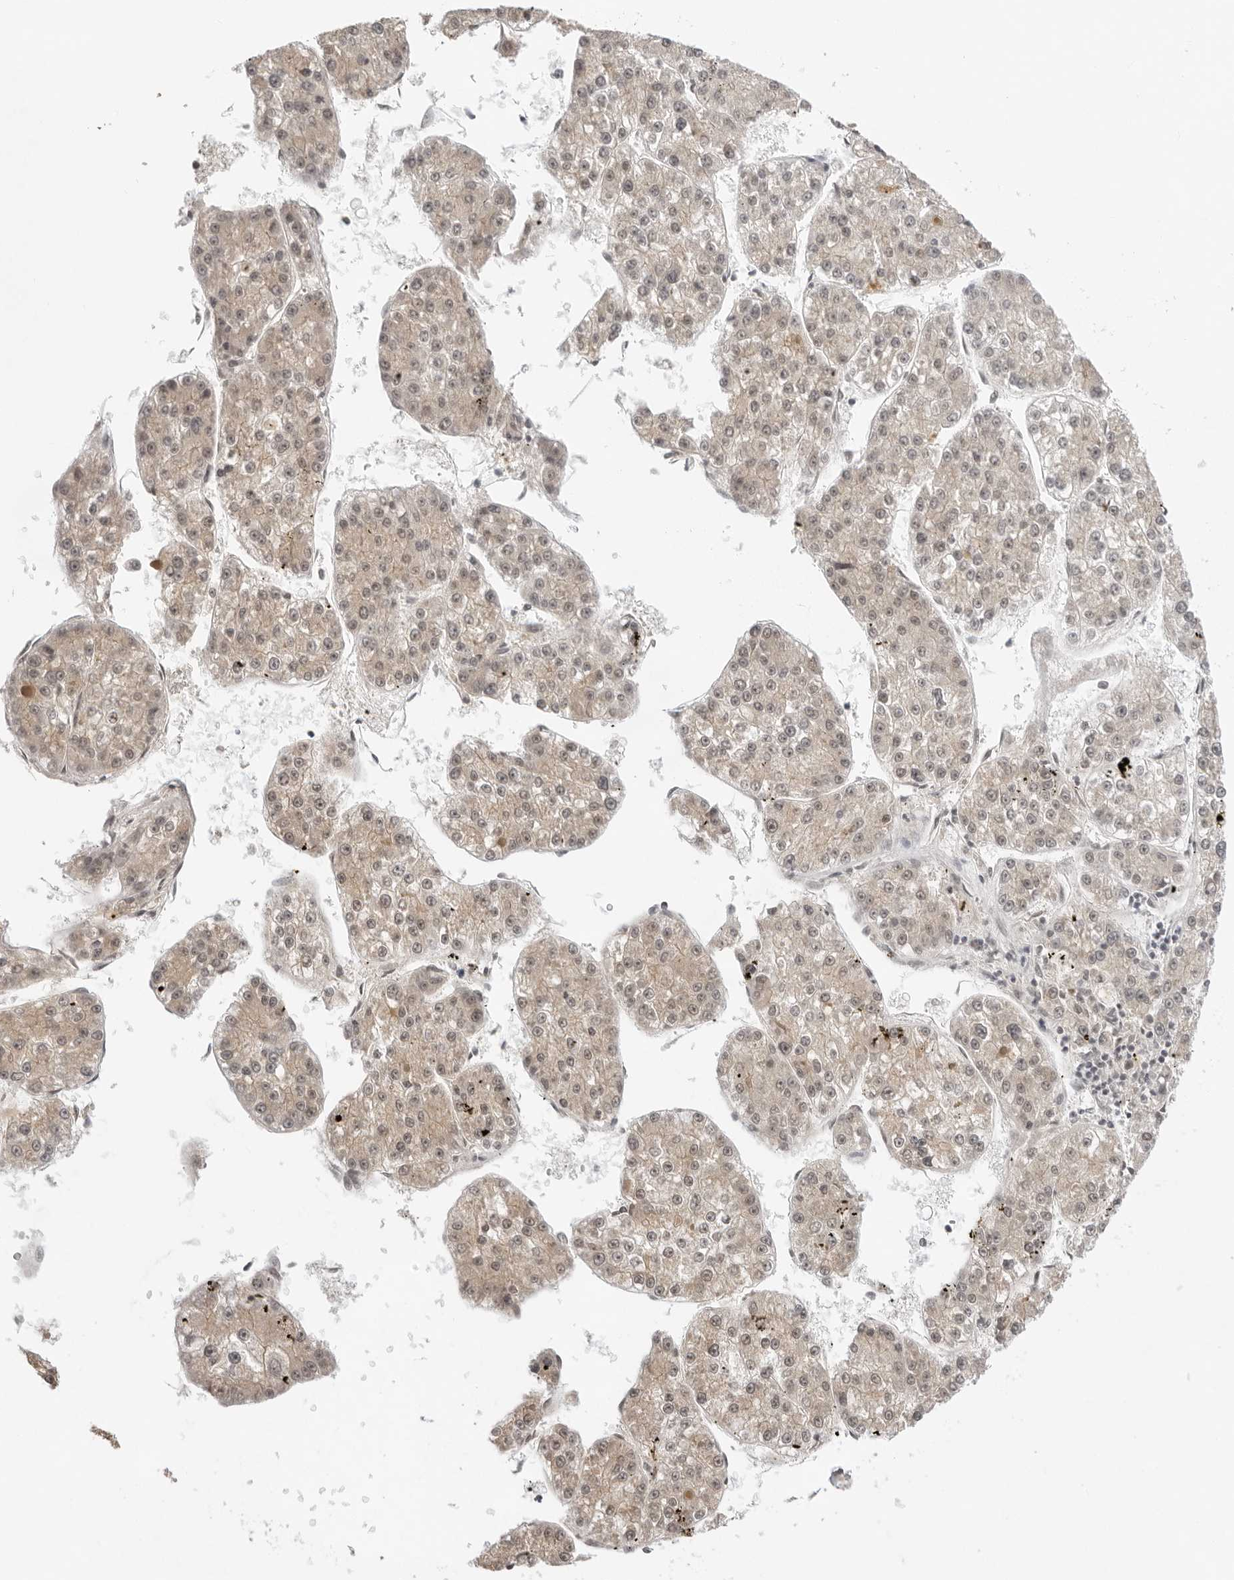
{"staining": {"intensity": "weak", "quantity": ">75%", "location": "cytoplasmic/membranous,nuclear"}, "tissue": "liver cancer", "cell_type": "Tumor cells", "image_type": "cancer", "snomed": [{"axis": "morphology", "description": "Carcinoma, Hepatocellular, NOS"}, {"axis": "topography", "description": "Liver"}], "caption": "A low amount of weak cytoplasmic/membranous and nuclear expression is appreciated in approximately >75% of tumor cells in liver cancer (hepatocellular carcinoma) tissue. (DAB (3,3'-diaminobenzidine) IHC, brown staining for protein, blue staining for nuclei).", "gene": "EXOSC10", "patient": {"sex": "female", "age": 73}}